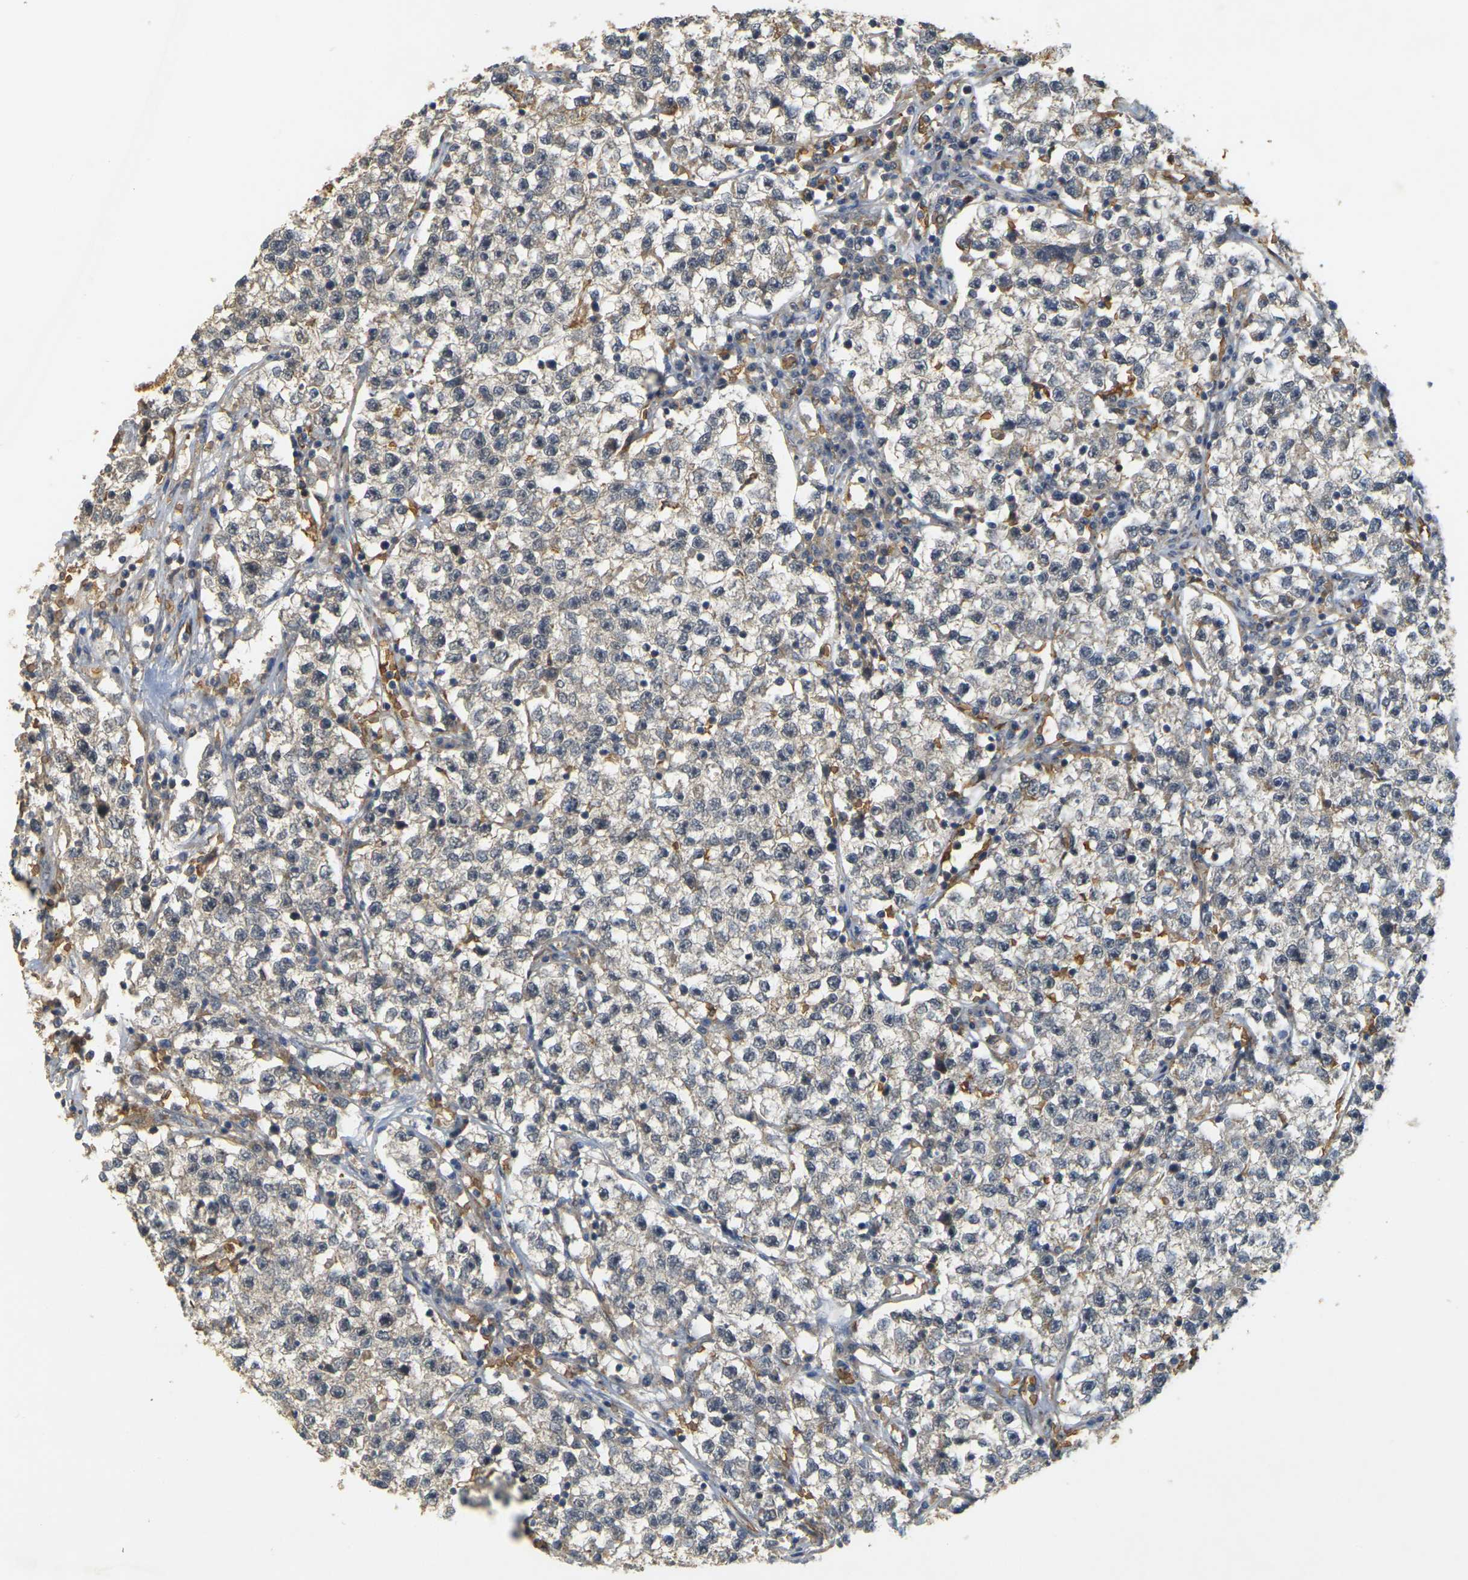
{"staining": {"intensity": "negative", "quantity": "none", "location": "none"}, "tissue": "testis cancer", "cell_type": "Tumor cells", "image_type": "cancer", "snomed": [{"axis": "morphology", "description": "Seminoma, NOS"}, {"axis": "topography", "description": "Testis"}], "caption": "High power microscopy micrograph of an immunohistochemistry micrograph of testis seminoma, revealing no significant expression in tumor cells.", "gene": "MEGF9", "patient": {"sex": "male", "age": 22}}